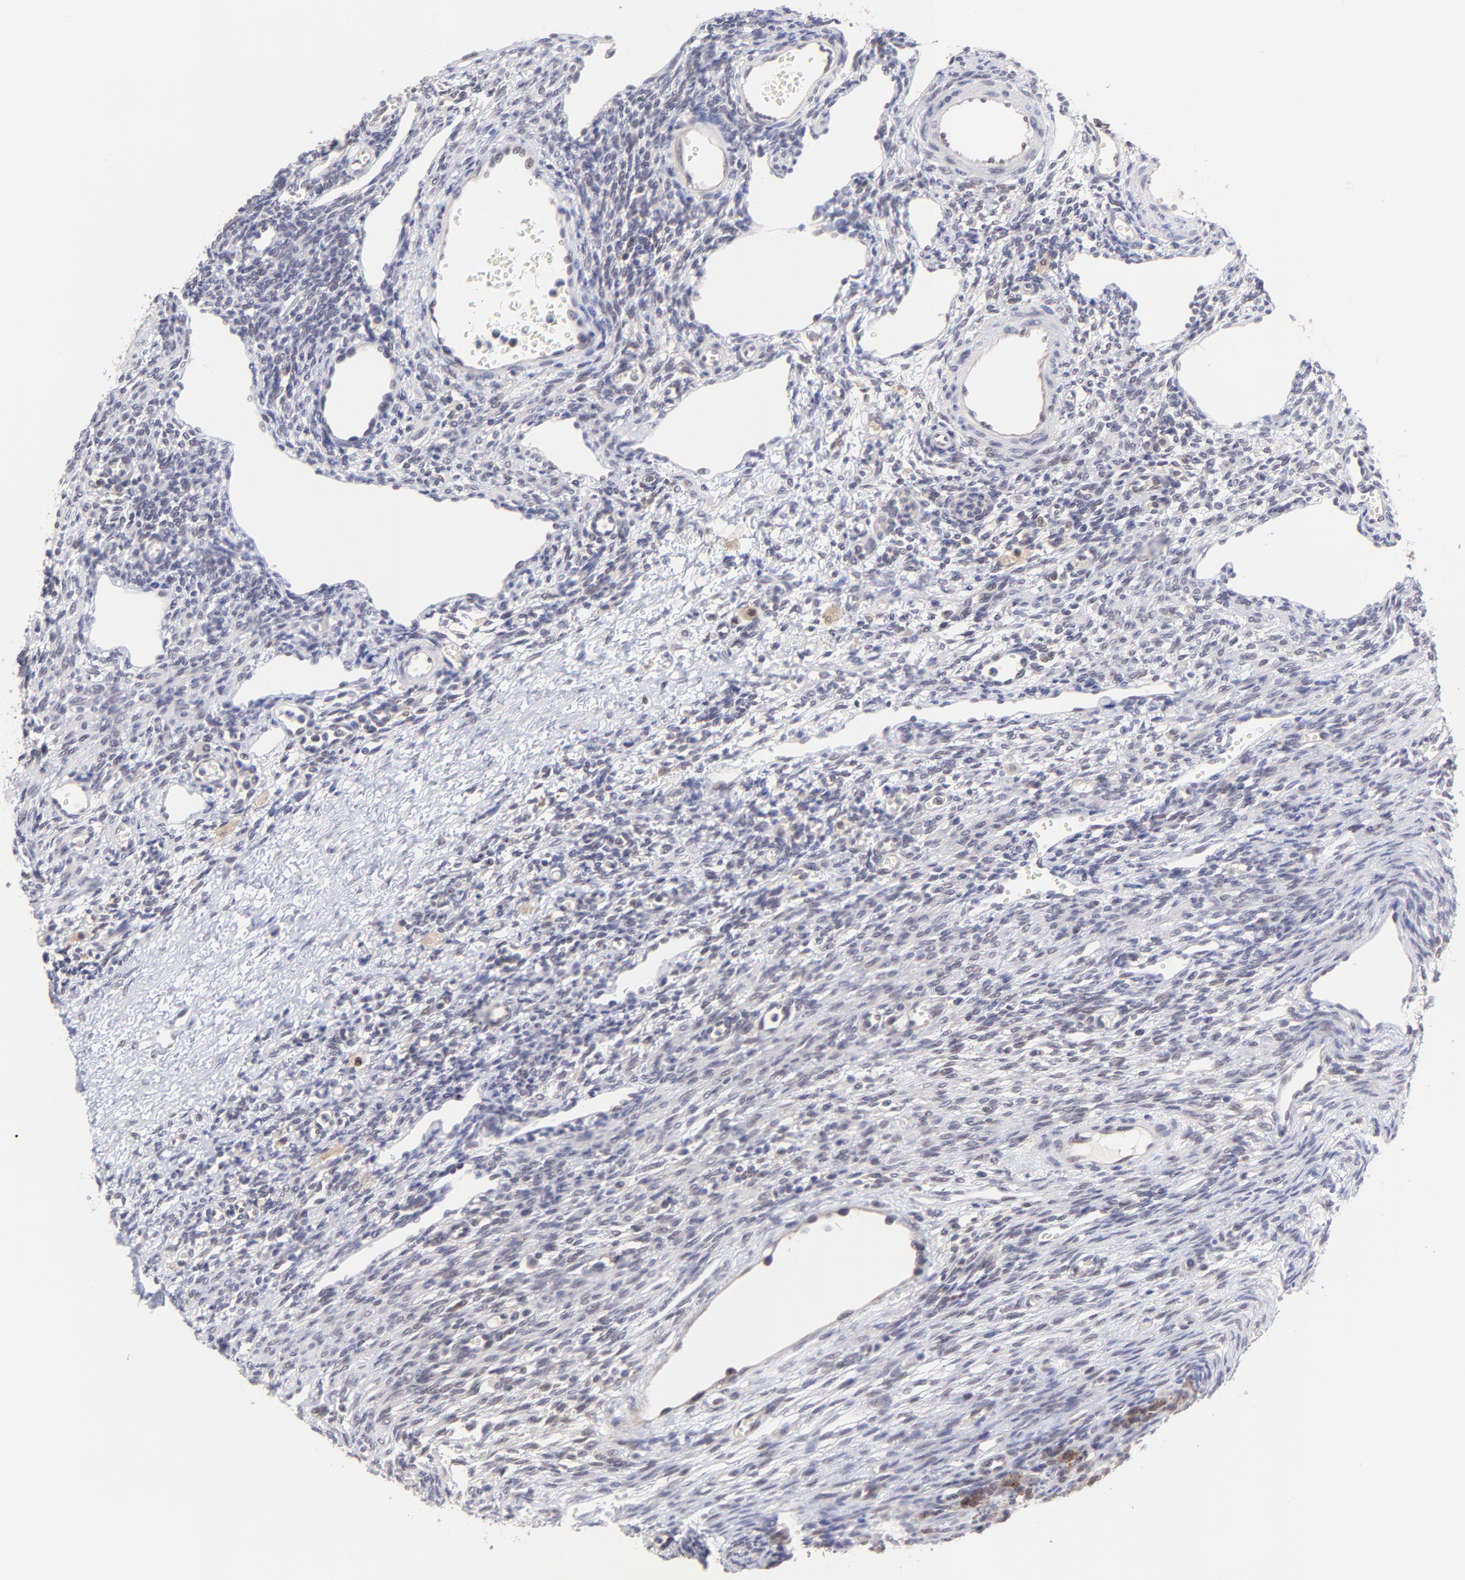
{"staining": {"intensity": "negative", "quantity": "none", "location": "none"}, "tissue": "ovary", "cell_type": "Follicle cells", "image_type": "normal", "snomed": [{"axis": "morphology", "description": "Normal tissue, NOS"}, {"axis": "topography", "description": "Ovary"}], "caption": "Immunohistochemistry of benign human ovary displays no staining in follicle cells.", "gene": "ZNF747", "patient": {"sex": "female", "age": 33}}